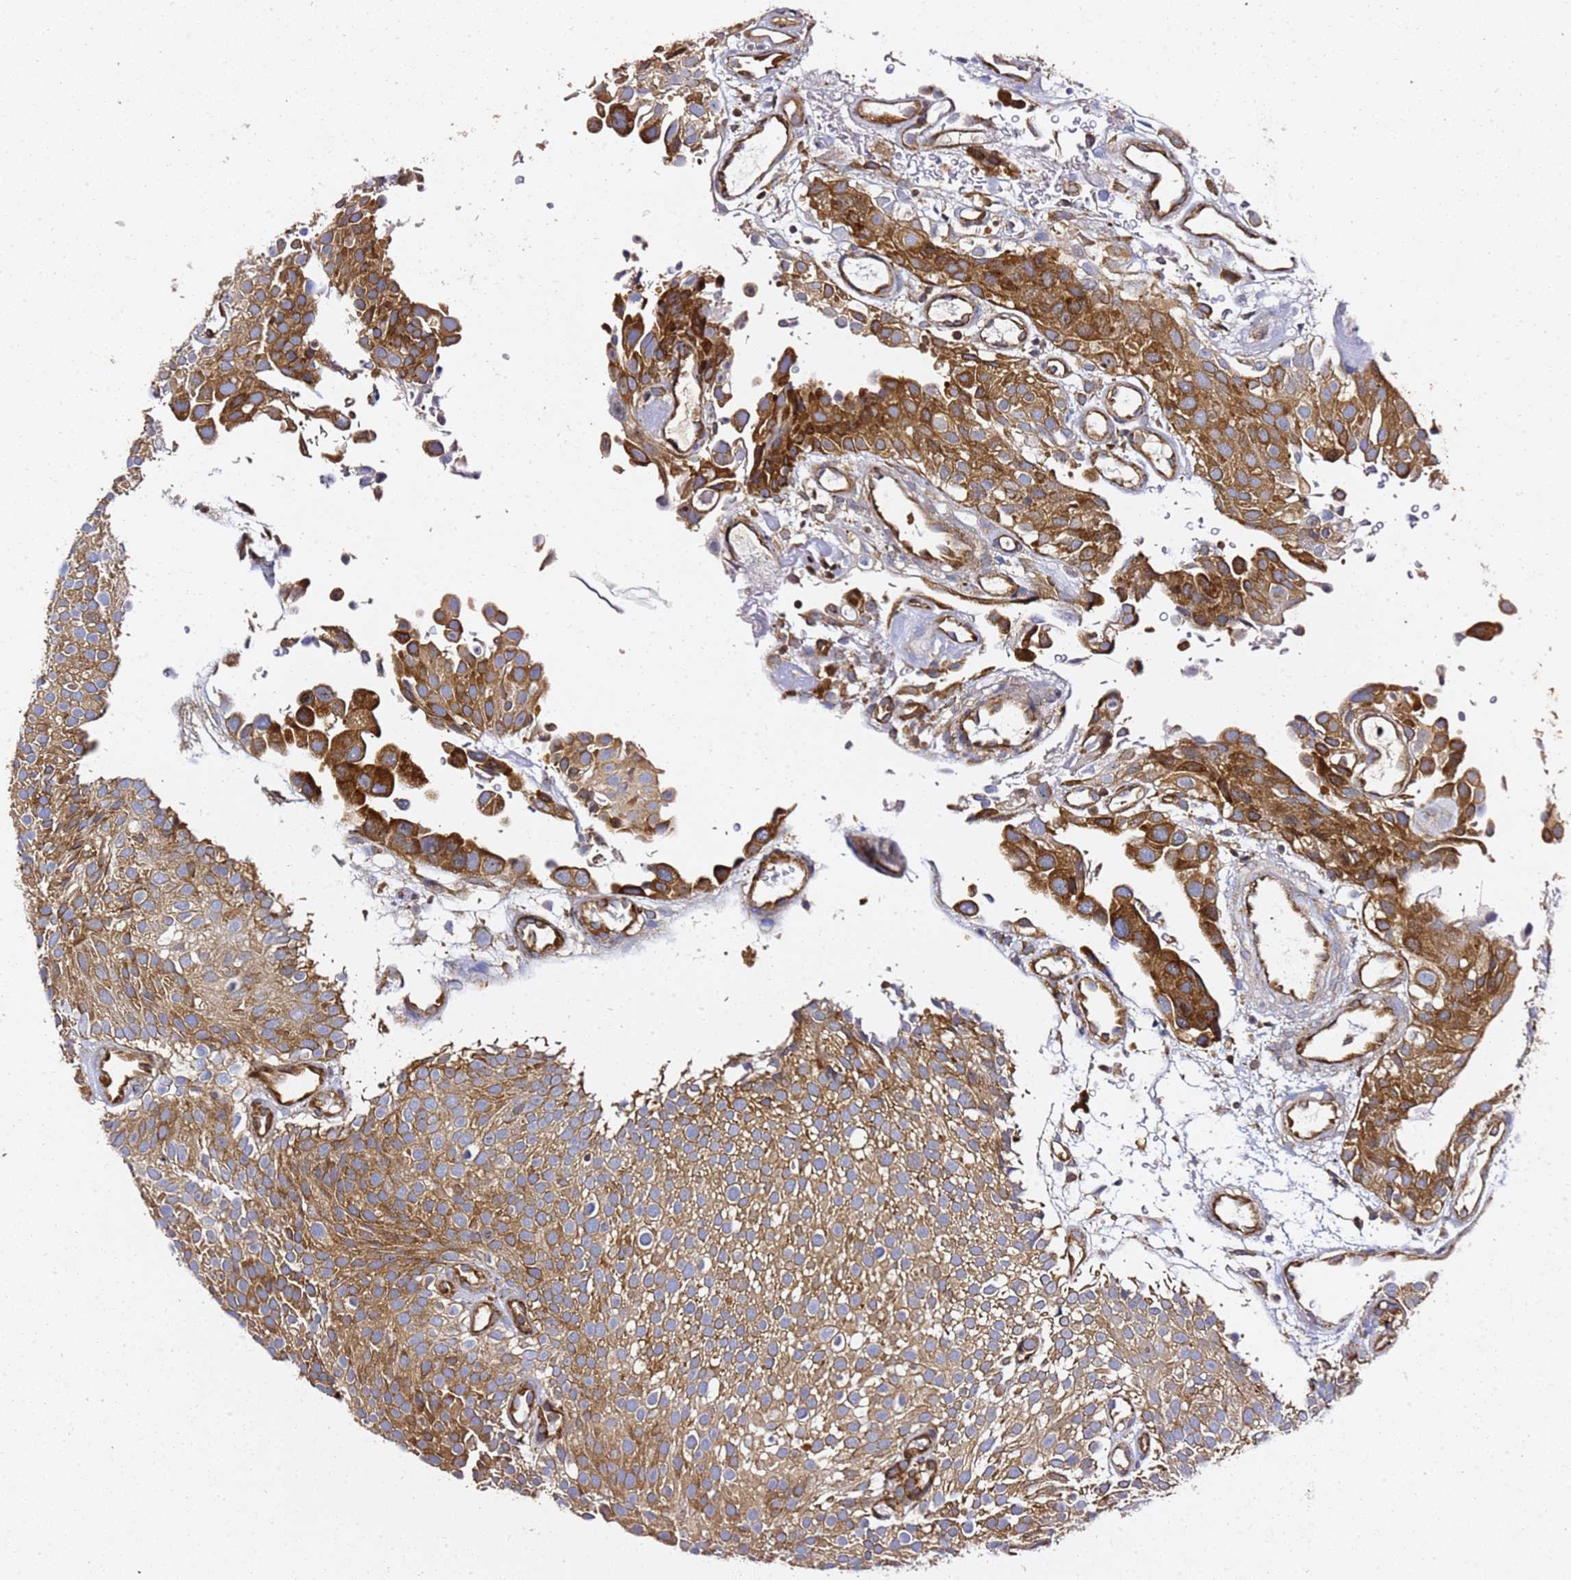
{"staining": {"intensity": "strong", "quantity": ">75%", "location": "cytoplasmic/membranous"}, "tissue": "urothelial cancer", "cell_type": "Tumor cells", "image_type": "cancer", "snomed": [{"axis": "morphology", "description": "Urothelial carcinoma, Low grade"}, {"axis": "topography", "description": "Urinary bladder"}], "caption": "A brown stain shows strong cytoplasmic/membranous expression of a protein in human urothelial cancer tumor cells. The protein is stained brown, and the nuclei are stained in blue (DAB (3,3'-diaminobenzidine) IHC with brightfield microscopy, high magnification).", "gene": "TPST1", "patient": {"sex": "male", "age": 78}}